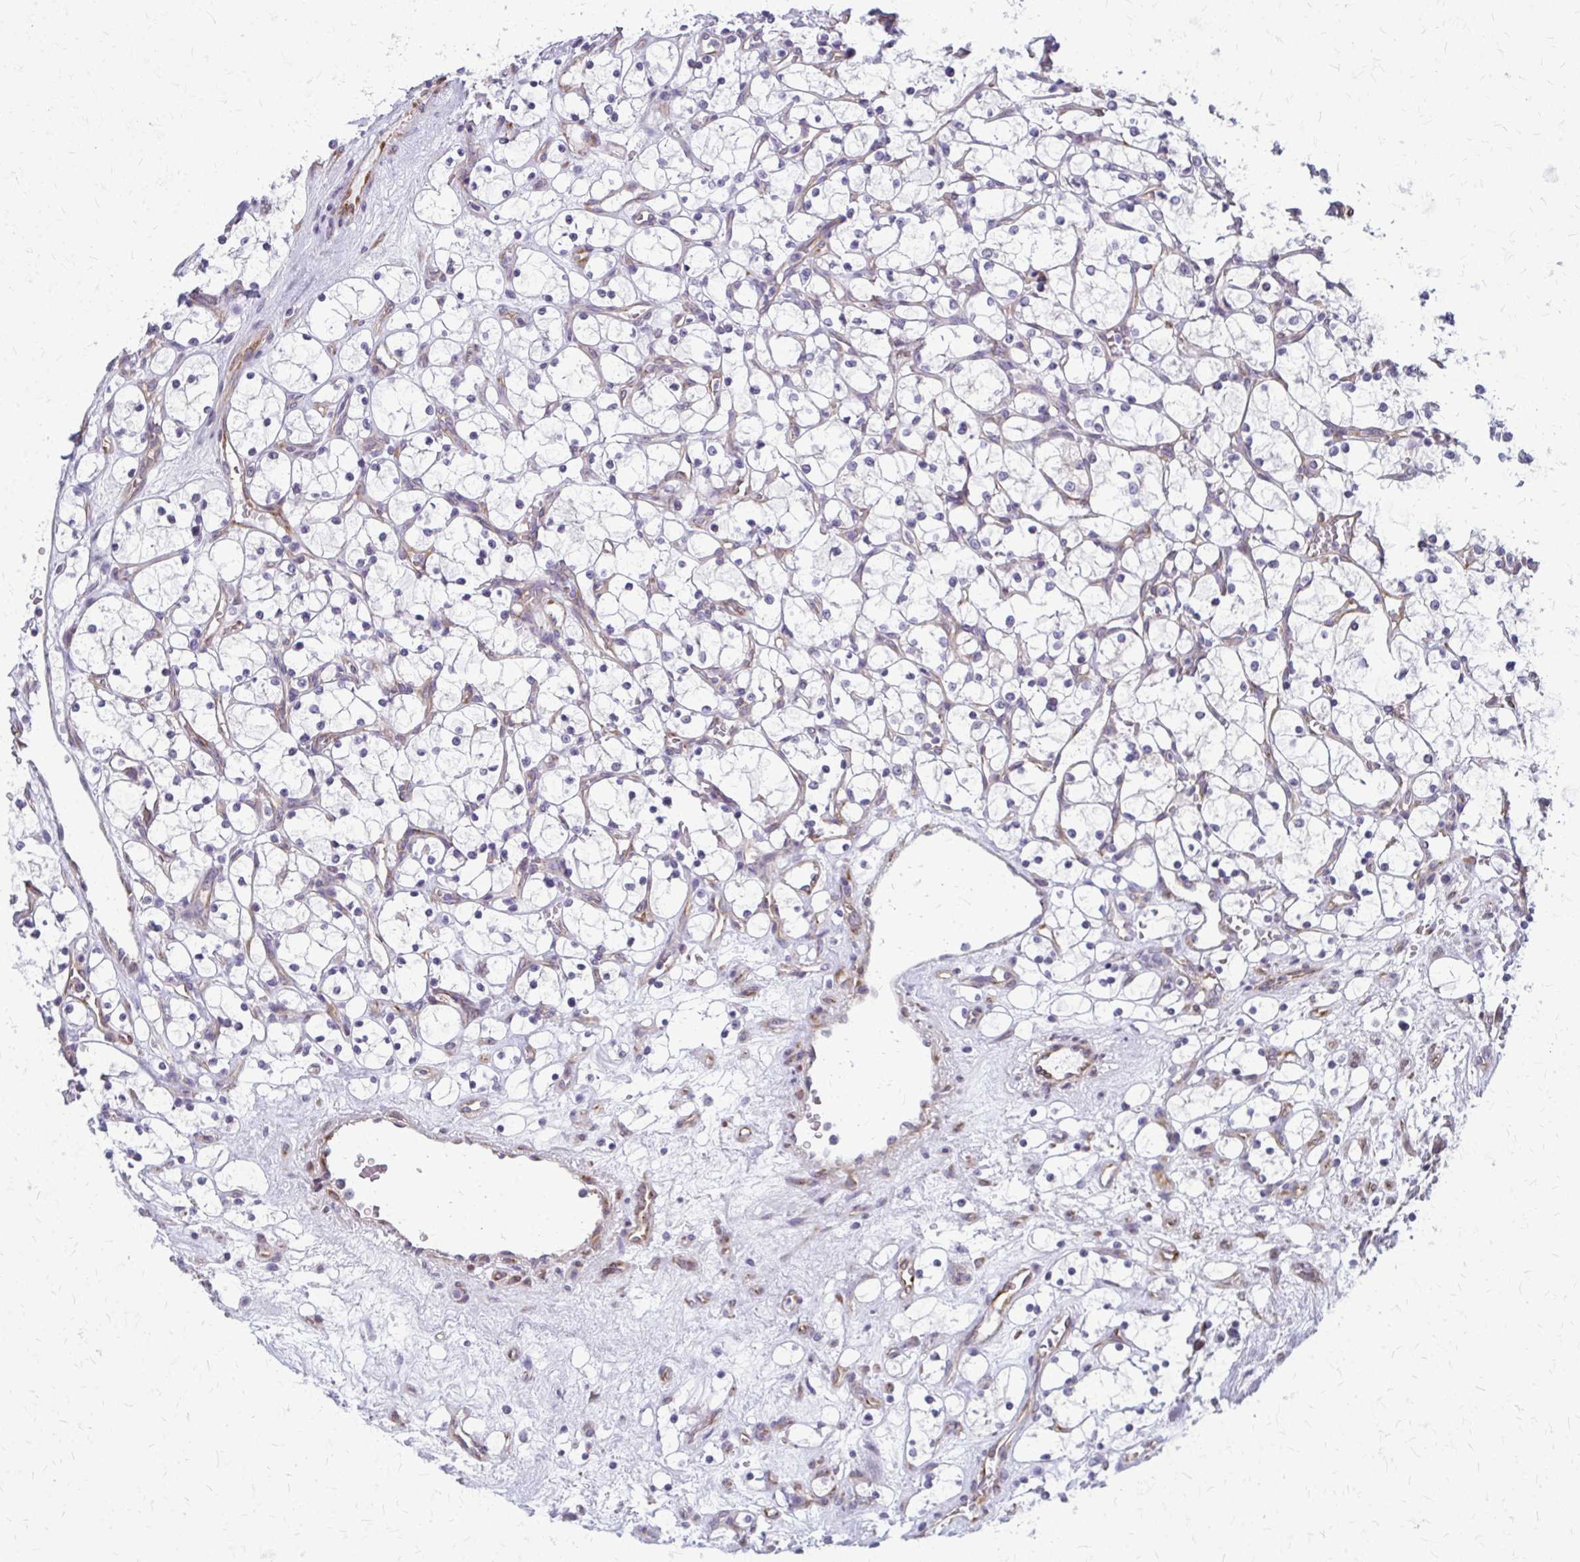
{"staining": {"intensity": "negative", "quantity": "none", "location": "none"}, "tissue": "renal cancer", "cell_type": "Tumor cells", "image_type": "cancer", "snomed": [{"axis": "morphology", "description": "Adenocarcinoma, NOS"}, {"axis": "topography", "description": "Kidney"}], "caption": "High magnification brightfield microscopy of renal cancer (adenocarcinoma) stained with DAB (brown) and counterstained with hematoxylin (blue): tumor cells show no significant expression.", "gene": "DEPP1", "patient": {"sex": "female", "age": 69}}